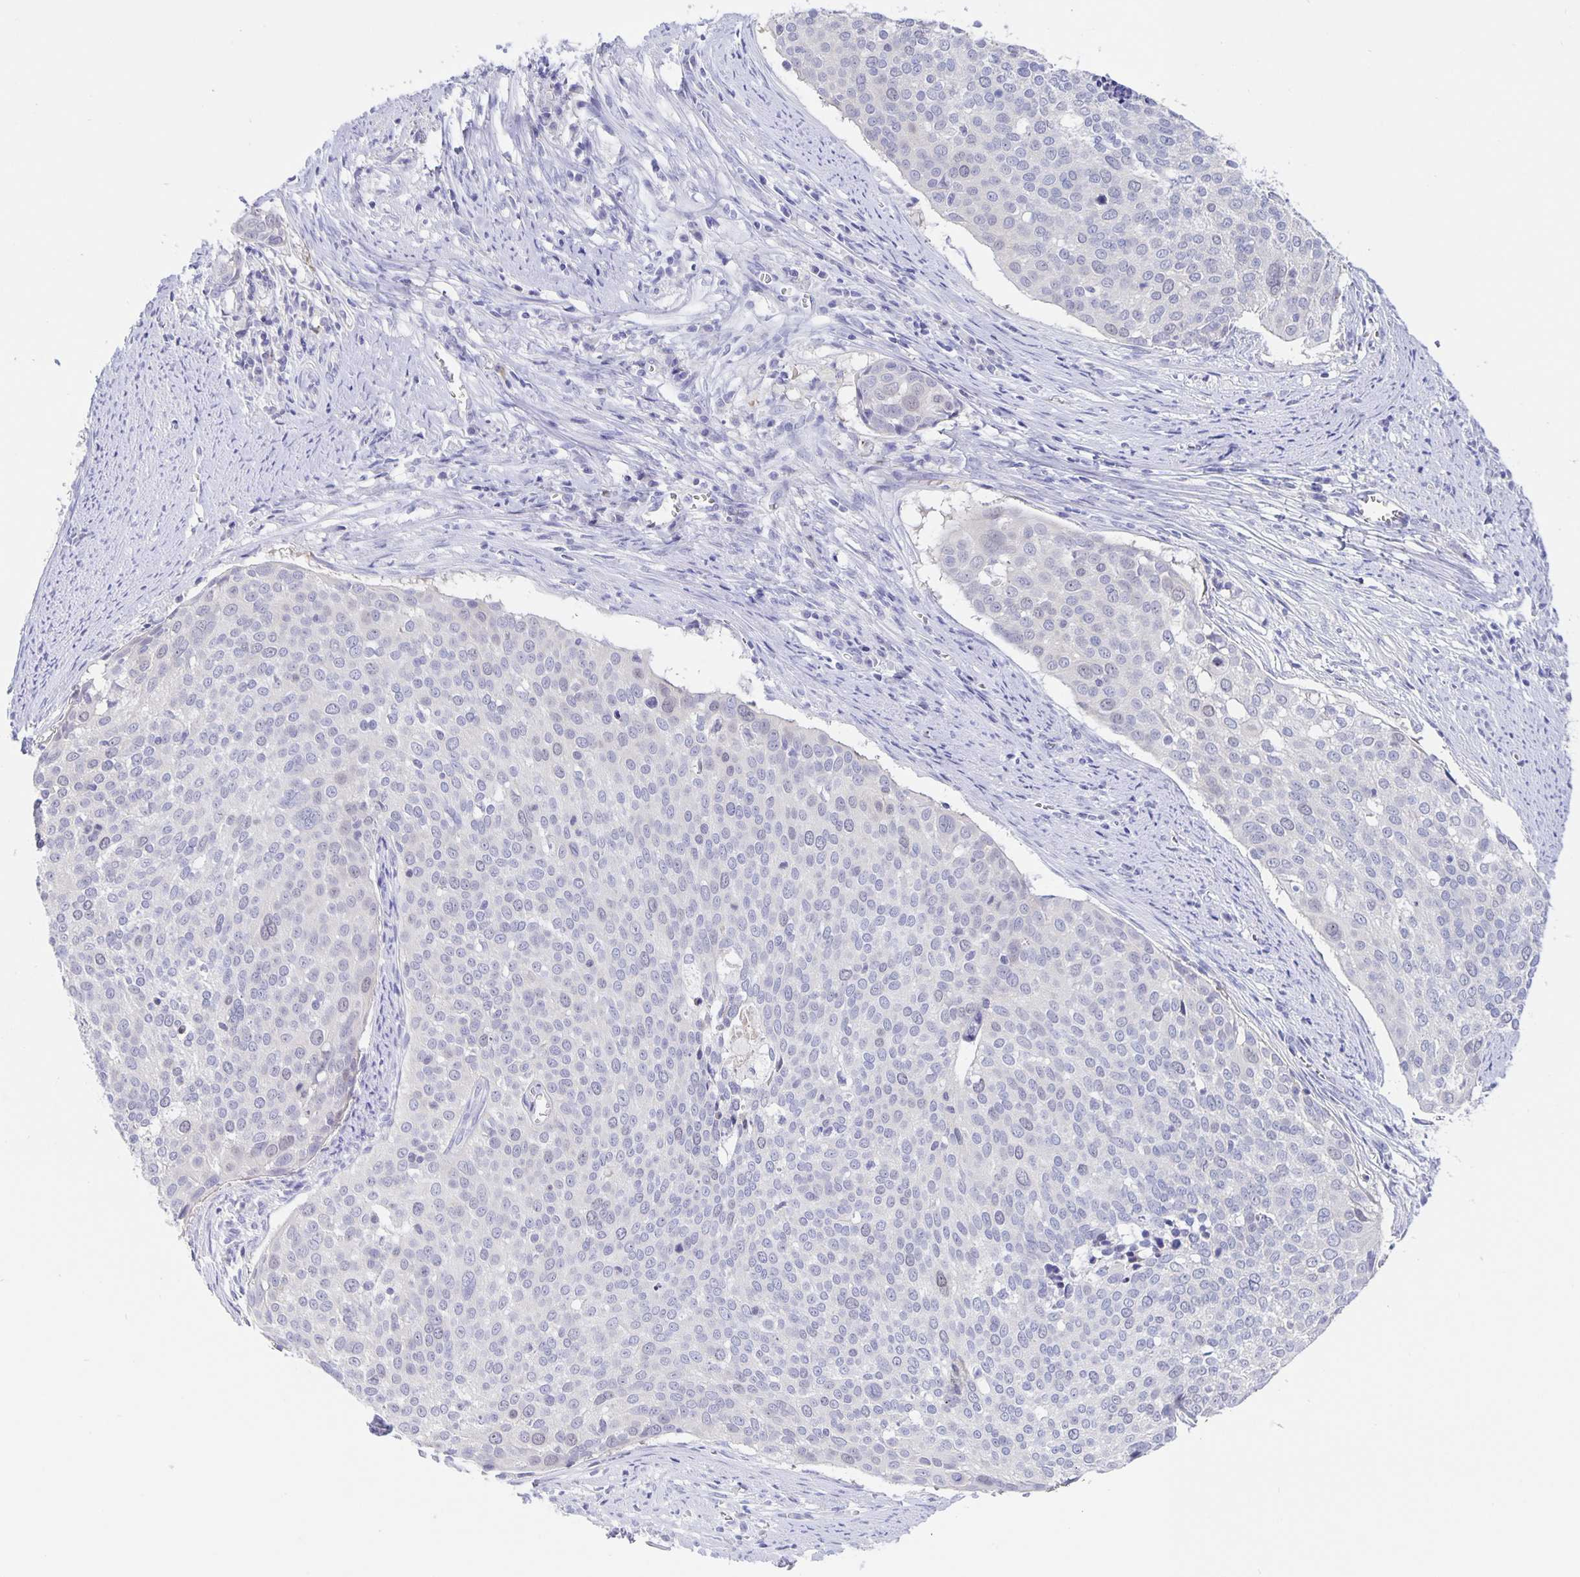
{"staining": {"intensity": "negative", "quantity": "none", "location": "none"}, "tissue": "cervical cancer", "cell_type": "Tumor cells", "image_type": "cancer", "snomed": [{"axis": "morphology", "description": "Squamous cell carcinoma, NOS"}, {"axis": "topography", "description": "Cervix"}], "caption": "Histopathology image shows no protein staining in tumor cells of cervical cancer (squamous cell carcinoma) tissue.", "gene": "ERMN", "patient": {"sex": "female", "age": 39}}